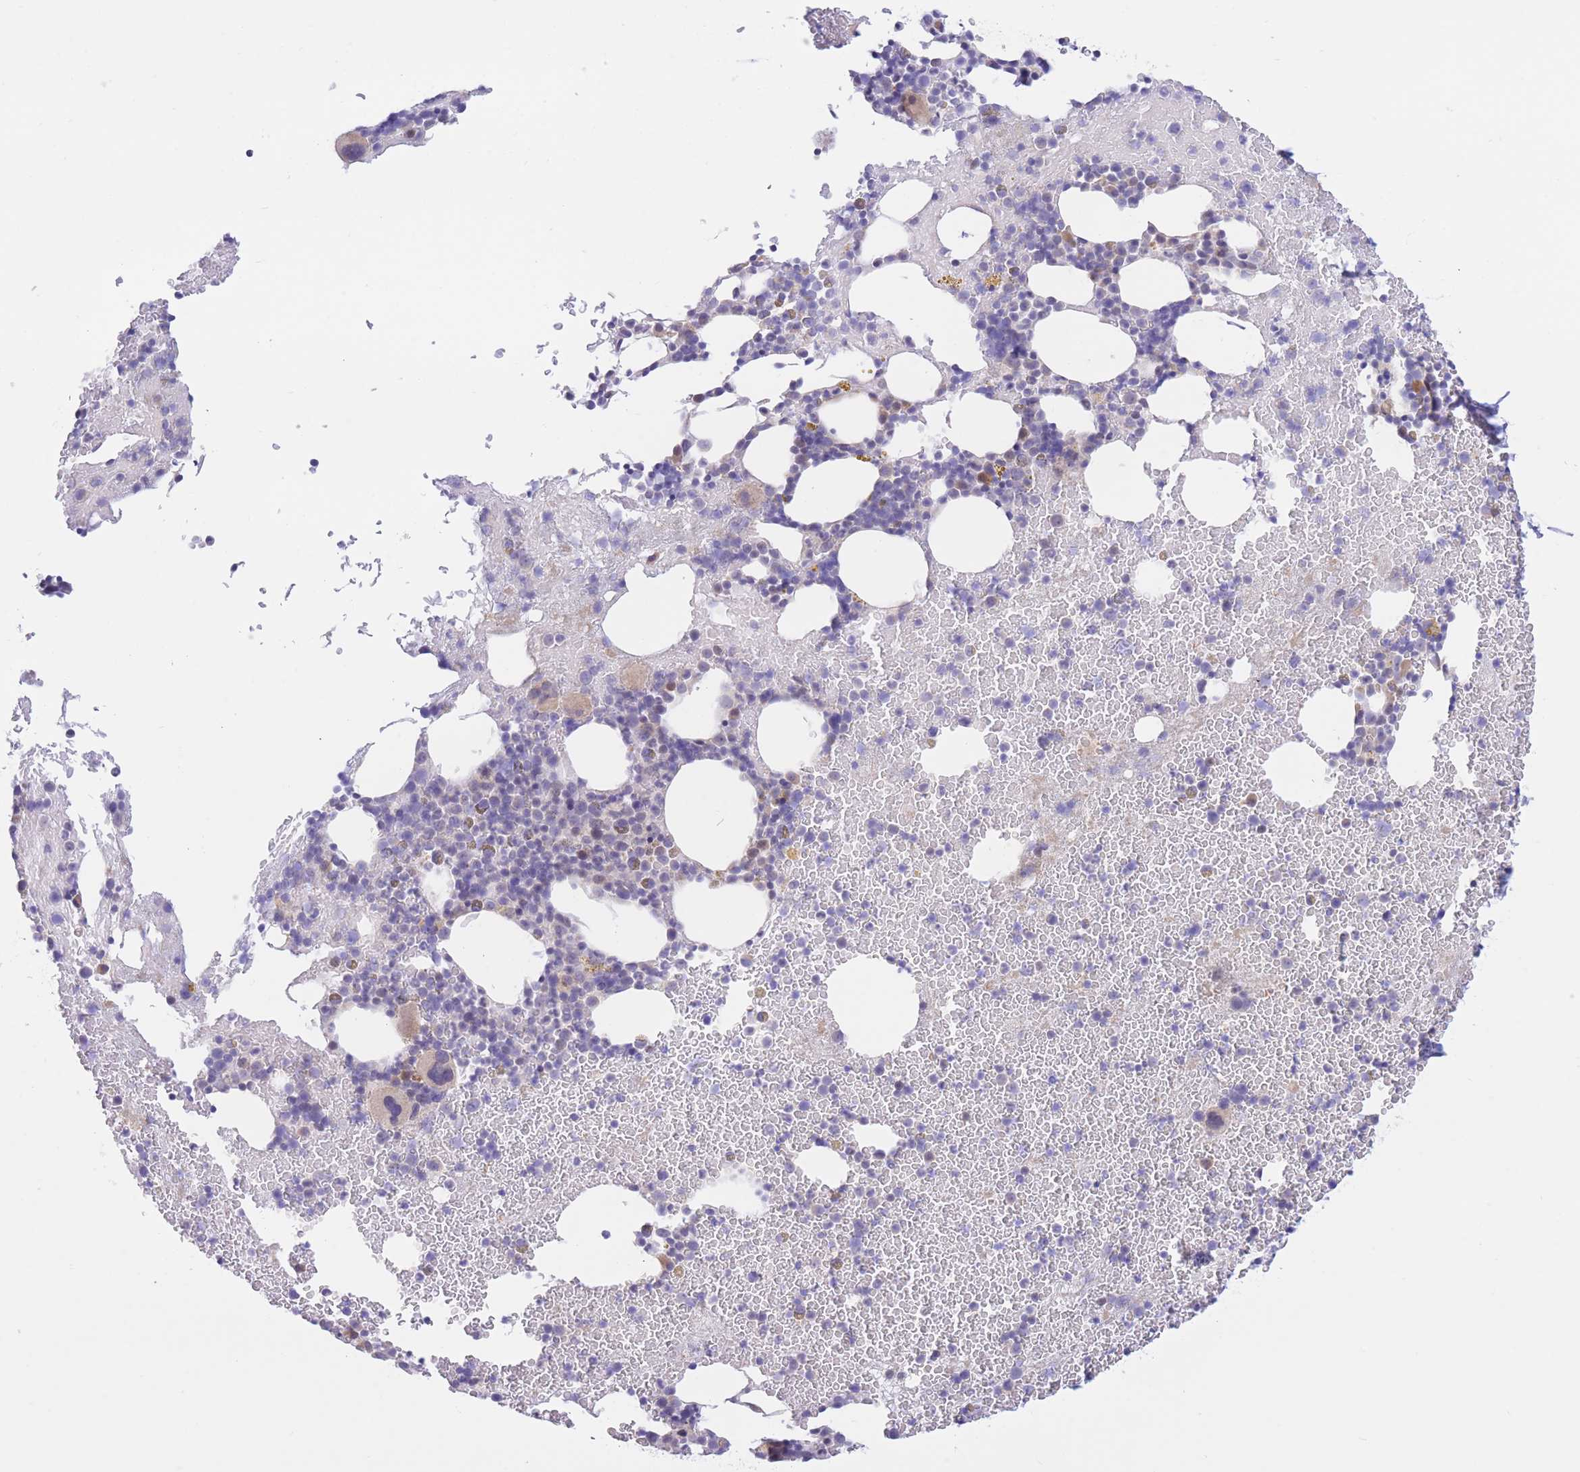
{"staining": {"intensity": "weak", "quantity": "<25%", "location": "cytoplasmic/membranous"}, "tissue": "bone marrow", "cell_type": "Hematopoietic cells", "image_type": "normal", "snomed": [{"axis": "morphology", "description": "Normal tissue, NOS"}, {"axis": "topography", "description": "Bone marrow"}], "caption": "DAB immunohistochemical staining of unremarkable human bone marrow displays no significant positivity in hematopoietic cells. (Stains: DAB immunohistochemistry with hematoxylin counter stain, Microscopy: brightfield microscopy at high magnification).", "gene": "RPL39L", "patient": {"sex": "male", "age": 26}}